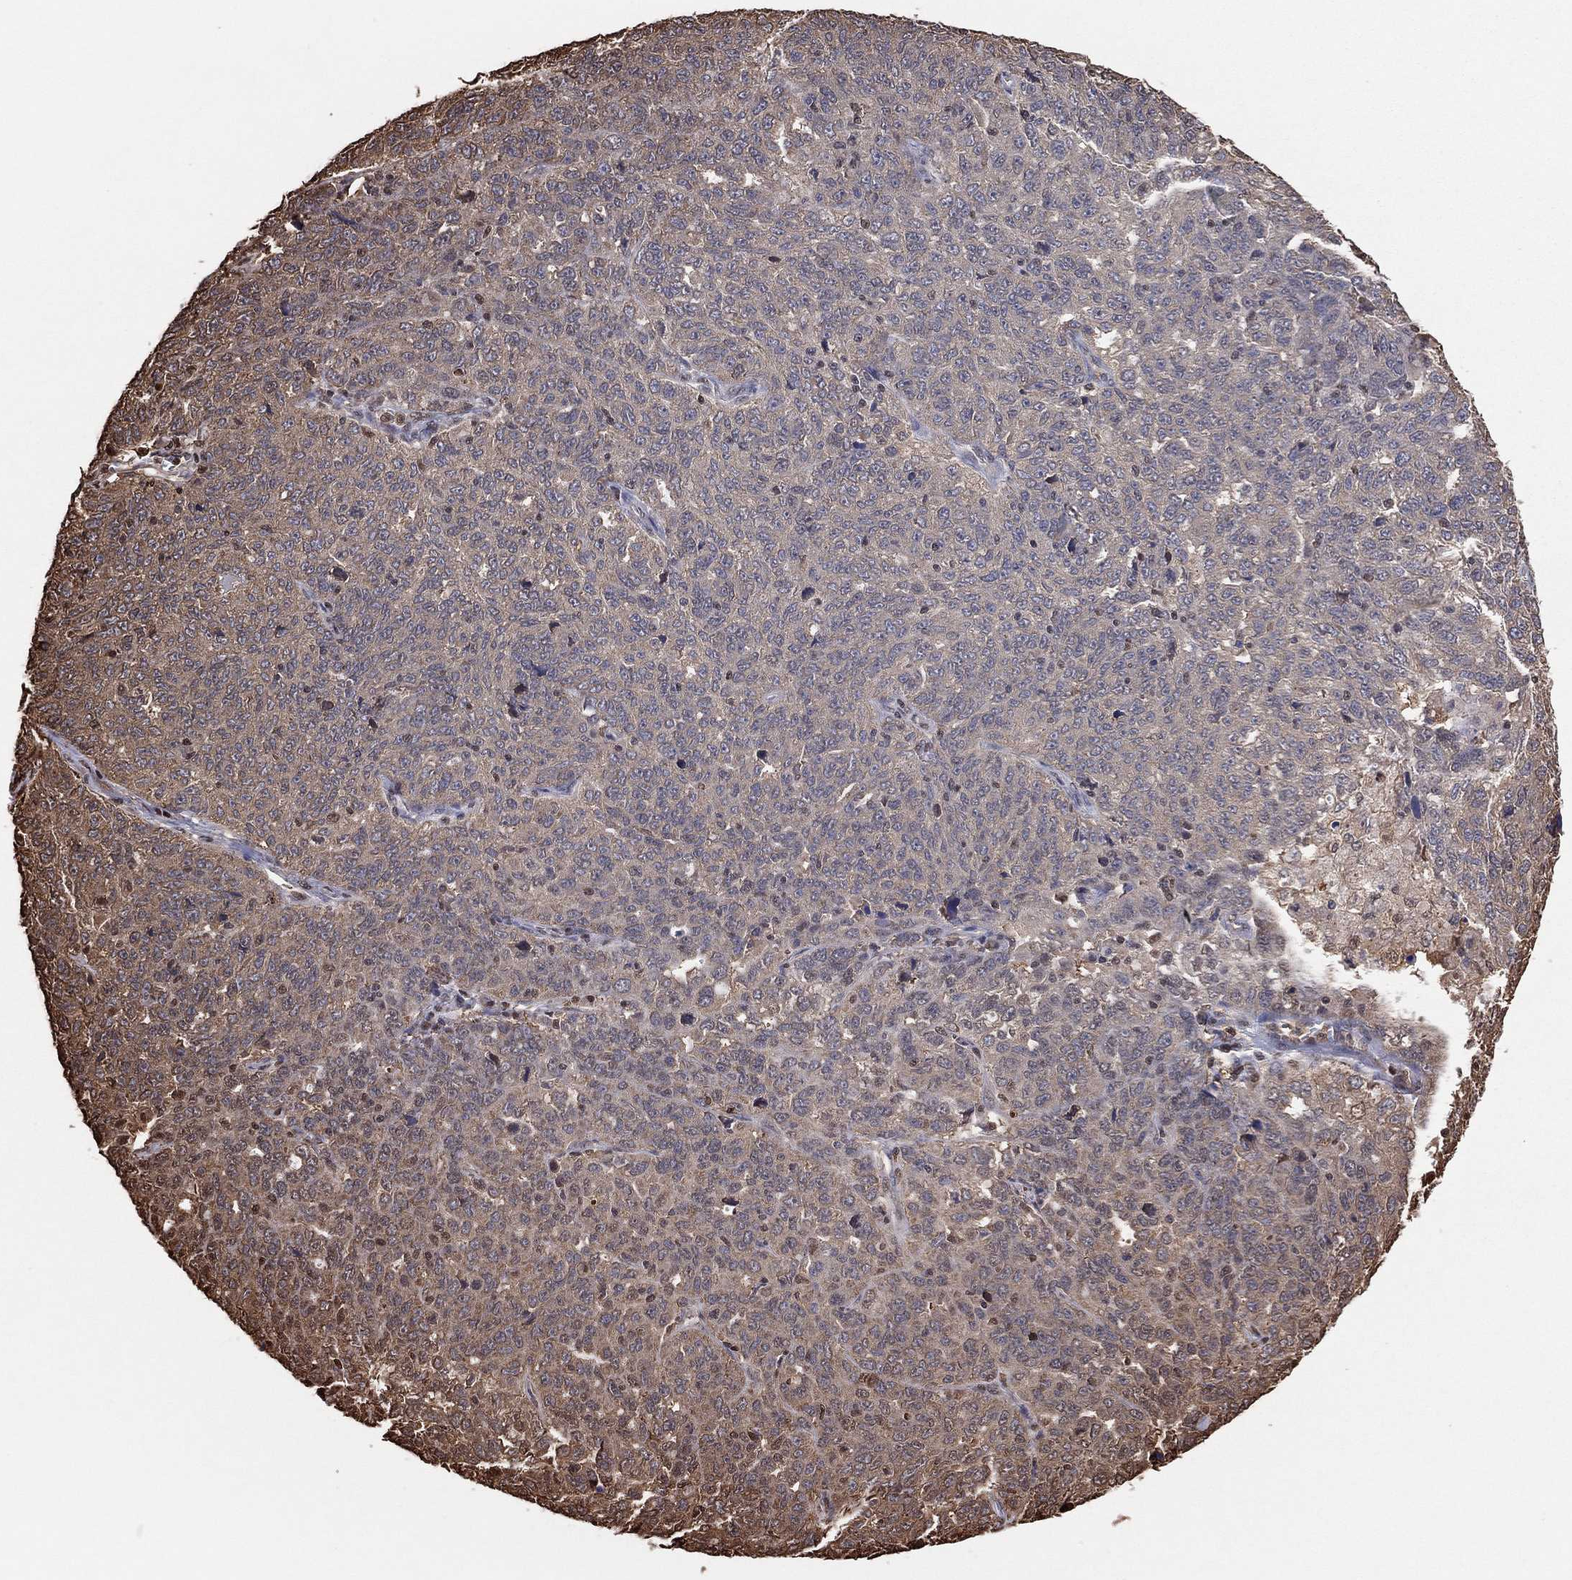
{"staining": {"intensity": "weak", "quantity": "25%-75%", "location": "cytoplasmic/membranous"}, "tissue": "ovarian cancer", "cell_type": "Tumor cells", "image_type": "cancer", "snomed": [{"axis": "morphology", "description": "Cystadenocarcinoma, serous, NOS"}, {"axis": "topography", "description": "Ovary"}], "caption": "Ovarian cancer was stained to show a protein in brown. There is low levels of weak cytoplasmic/membranous staining in about 25%-75% of tumor cells. The staining was performed using DAB to visualize the protein expression in brown, while the nuclei were stained in blue with hematoxylin (Magnification: 20x).", "gene": "GAPDH", "patient": {"sex": "female", "age": 71}}